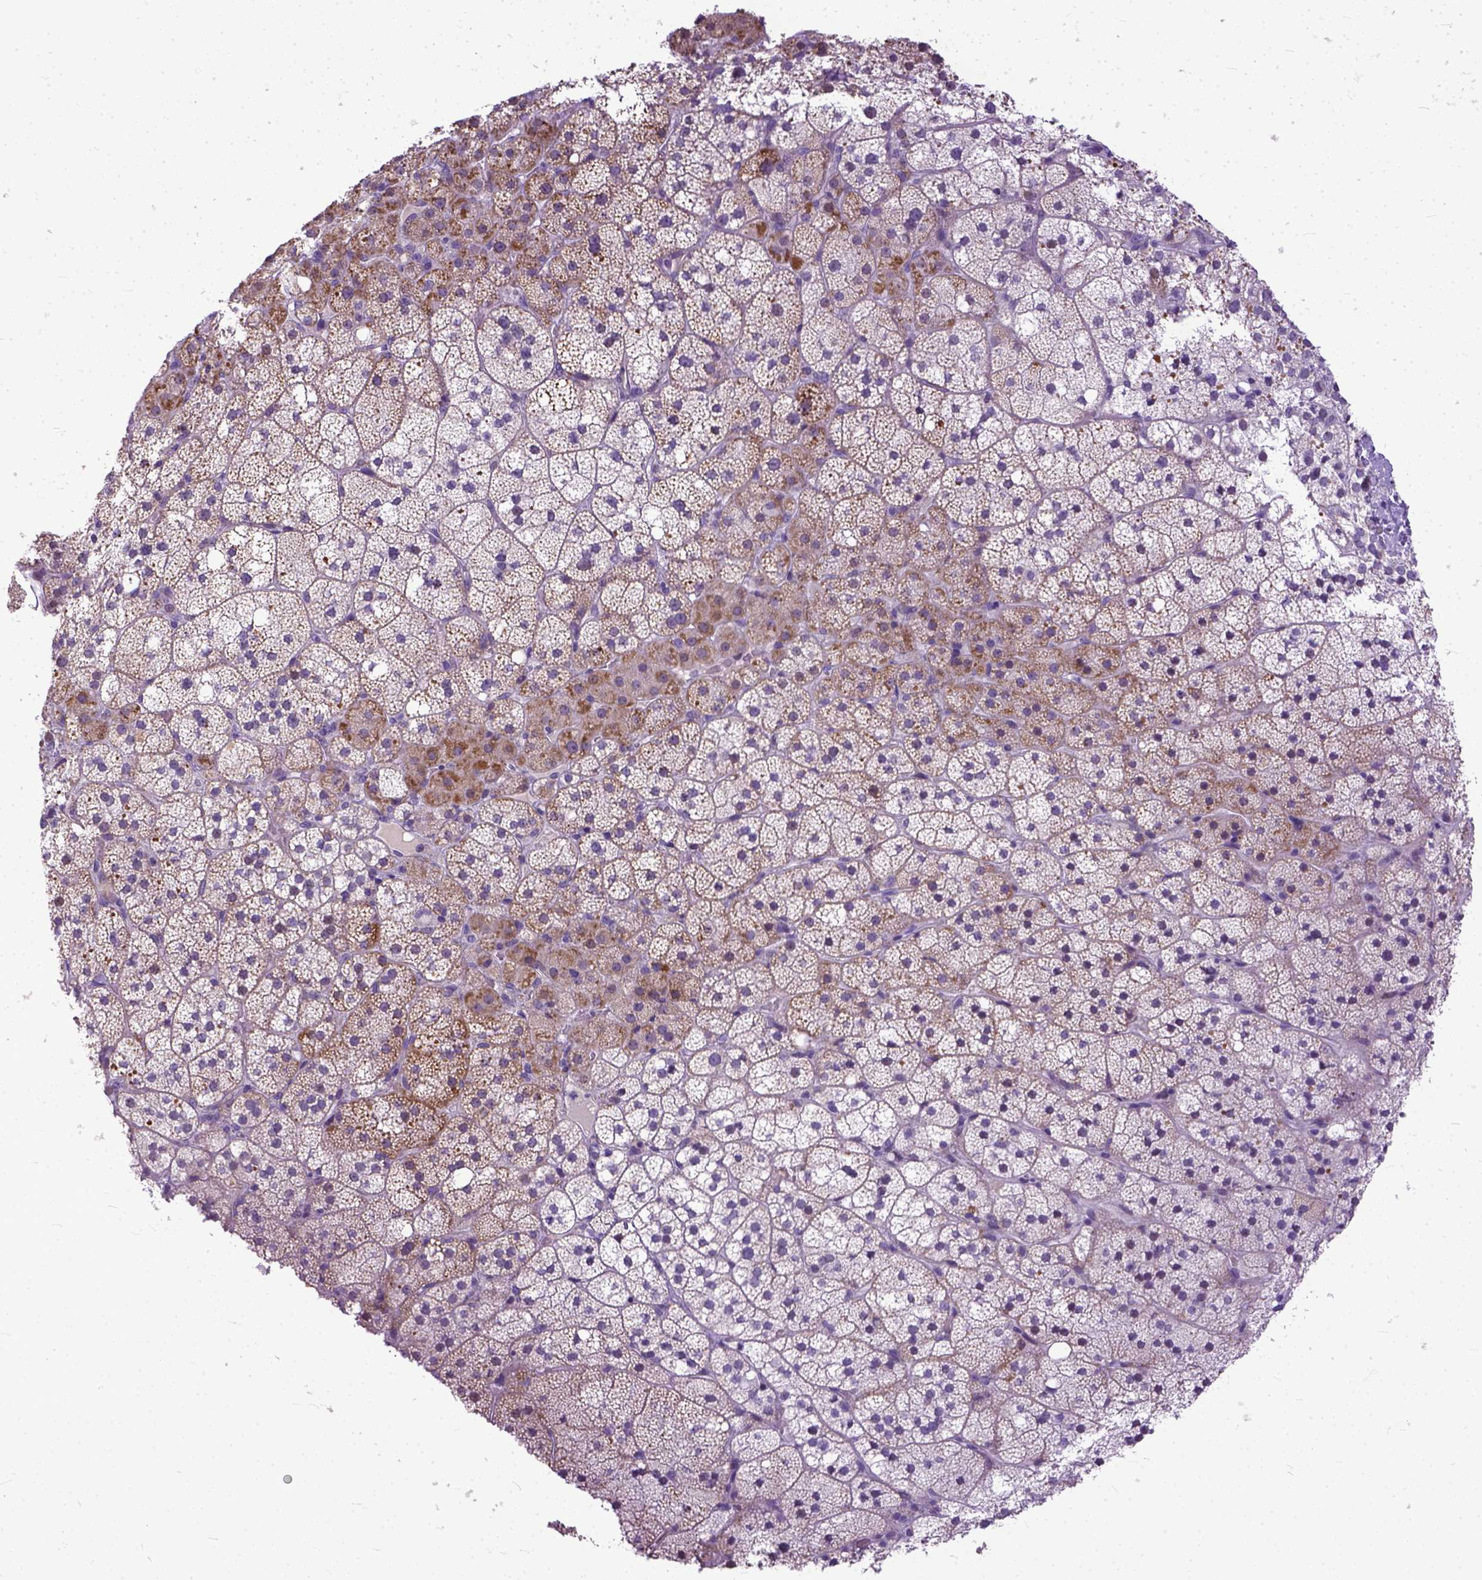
{"staining": {"intensity": "weak", "quantity": "<25%", "location": "cytoplasmic/membranous"}, "tissue": "adrenal gland", "cell_type": "Glandular cells", "image_type": "normal", "snomed": [{"axis": "morphology", "description": "Normal tissue, NOS"}, {"axis": "topography", "description": "Adrenal gland"}], "caption": "IHC photomicrograph of benign adrenal gland stained for a protein (brown), which exhibits no positivity in glandular cells.", "gene": "PLK5", "patient": {"sex": "male", "age": 53}}